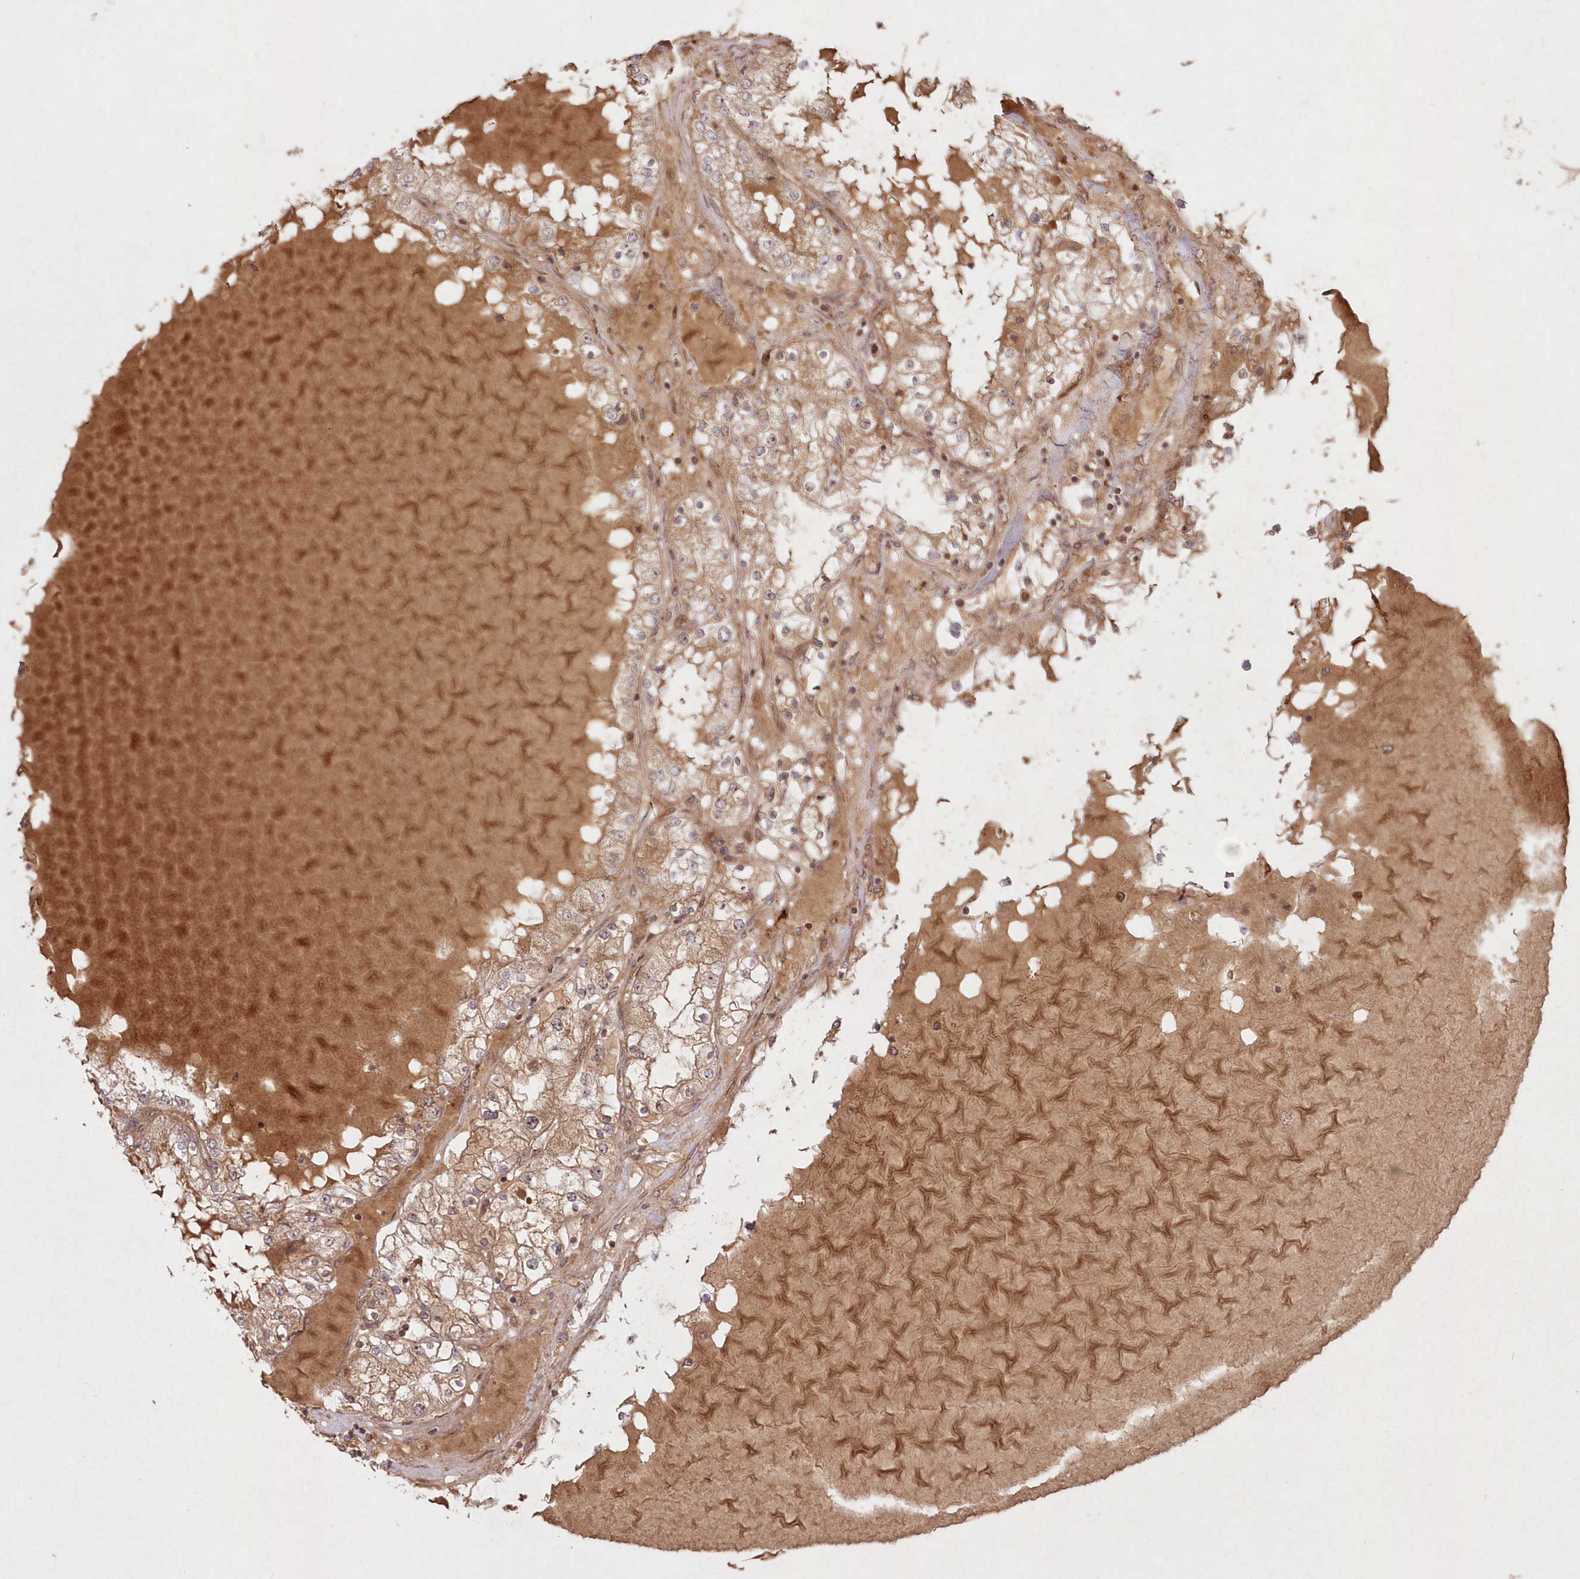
{"staining": {"intensity": "weak", "quantity": "25%-75%", "location": "cytoplasmic/membranous"}, "tissue": "renal cancer", "cell_type": "Tumor cells", "image_type": "cancer", "snomed": [{"axis": "morphology", "description": "Adenocarcinoma, NOS"}, {"axis": "topography", "description": "Kidney"}], "caption": "Brown immunohistochemical staining in renal cancer (adenocarcinoma) exhibits weak cytoplasmic/membranous staining in approximately 25%-75% of tumor cells. The staining was performed using DAB (3,3'-diaminobenzidine), with brown indicating positive protein expression. Nuclei are stained blue with hematoxylin.", "gene": "SERINC1", "patient": {"sex": "male", "age": 68}}